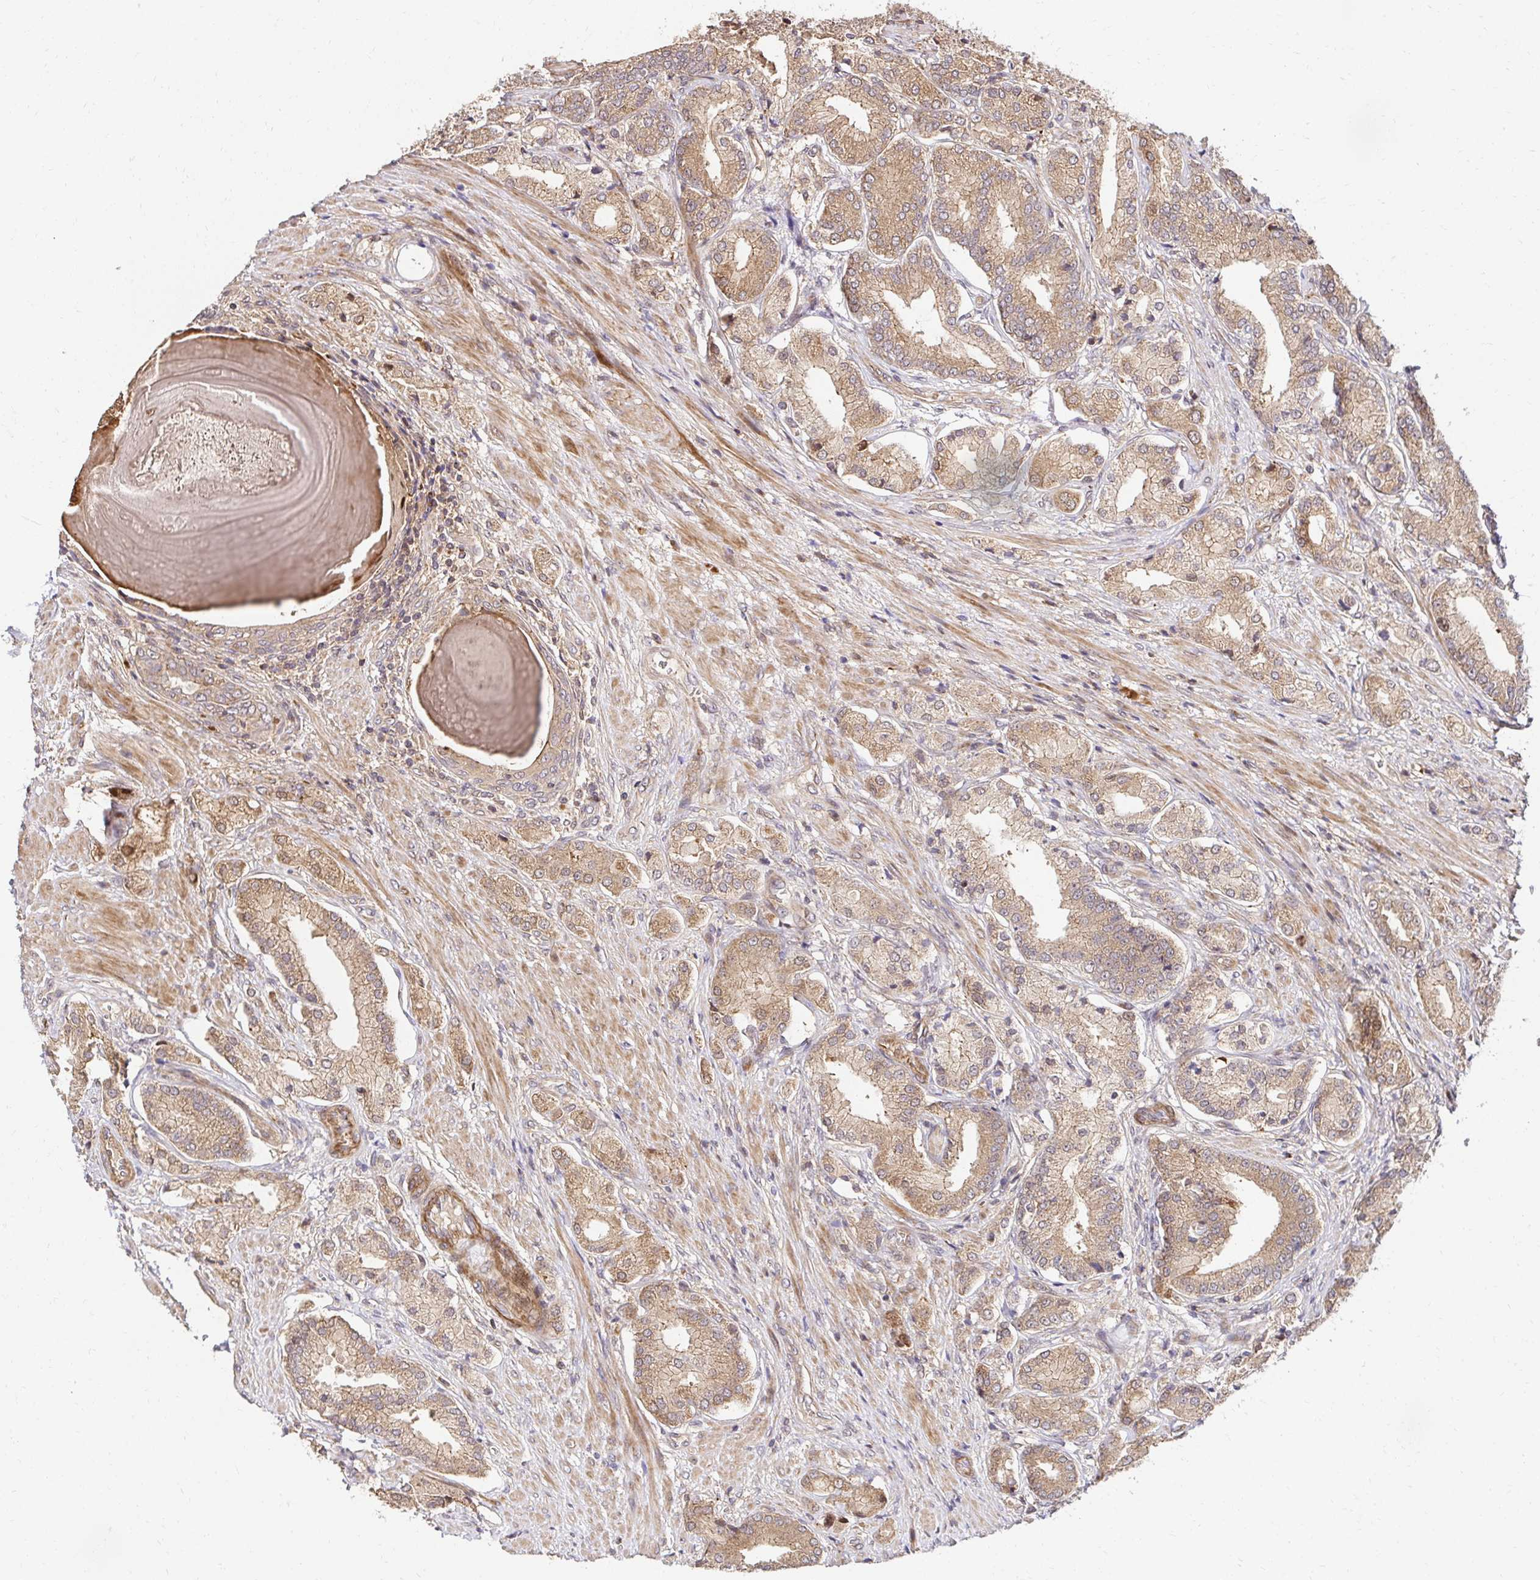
{"staining": {"intensity": "weak", "quantity": ">75%", "location": "cytoplasmic/membranous"}, "tissue": "prostate cancer", "cell_type": "Tumor cells", "image_type": "cancer", "snomed": [{"axis": "morphology", "description": "Adenocarcinoma, High grade"}, {"axis": "topography", "description": "Prostate and seminal vesicle, NOS"}], "caption": "Immunohistochemical staining of human prostate cancer (high-grade adenocarcinoma) exhibits low levels of weak cytoplasmic/membranous protein staining in about >75% of tumor cells.", "gene": "PSMA4", "patient": {"sex": "male", "age": 61}}